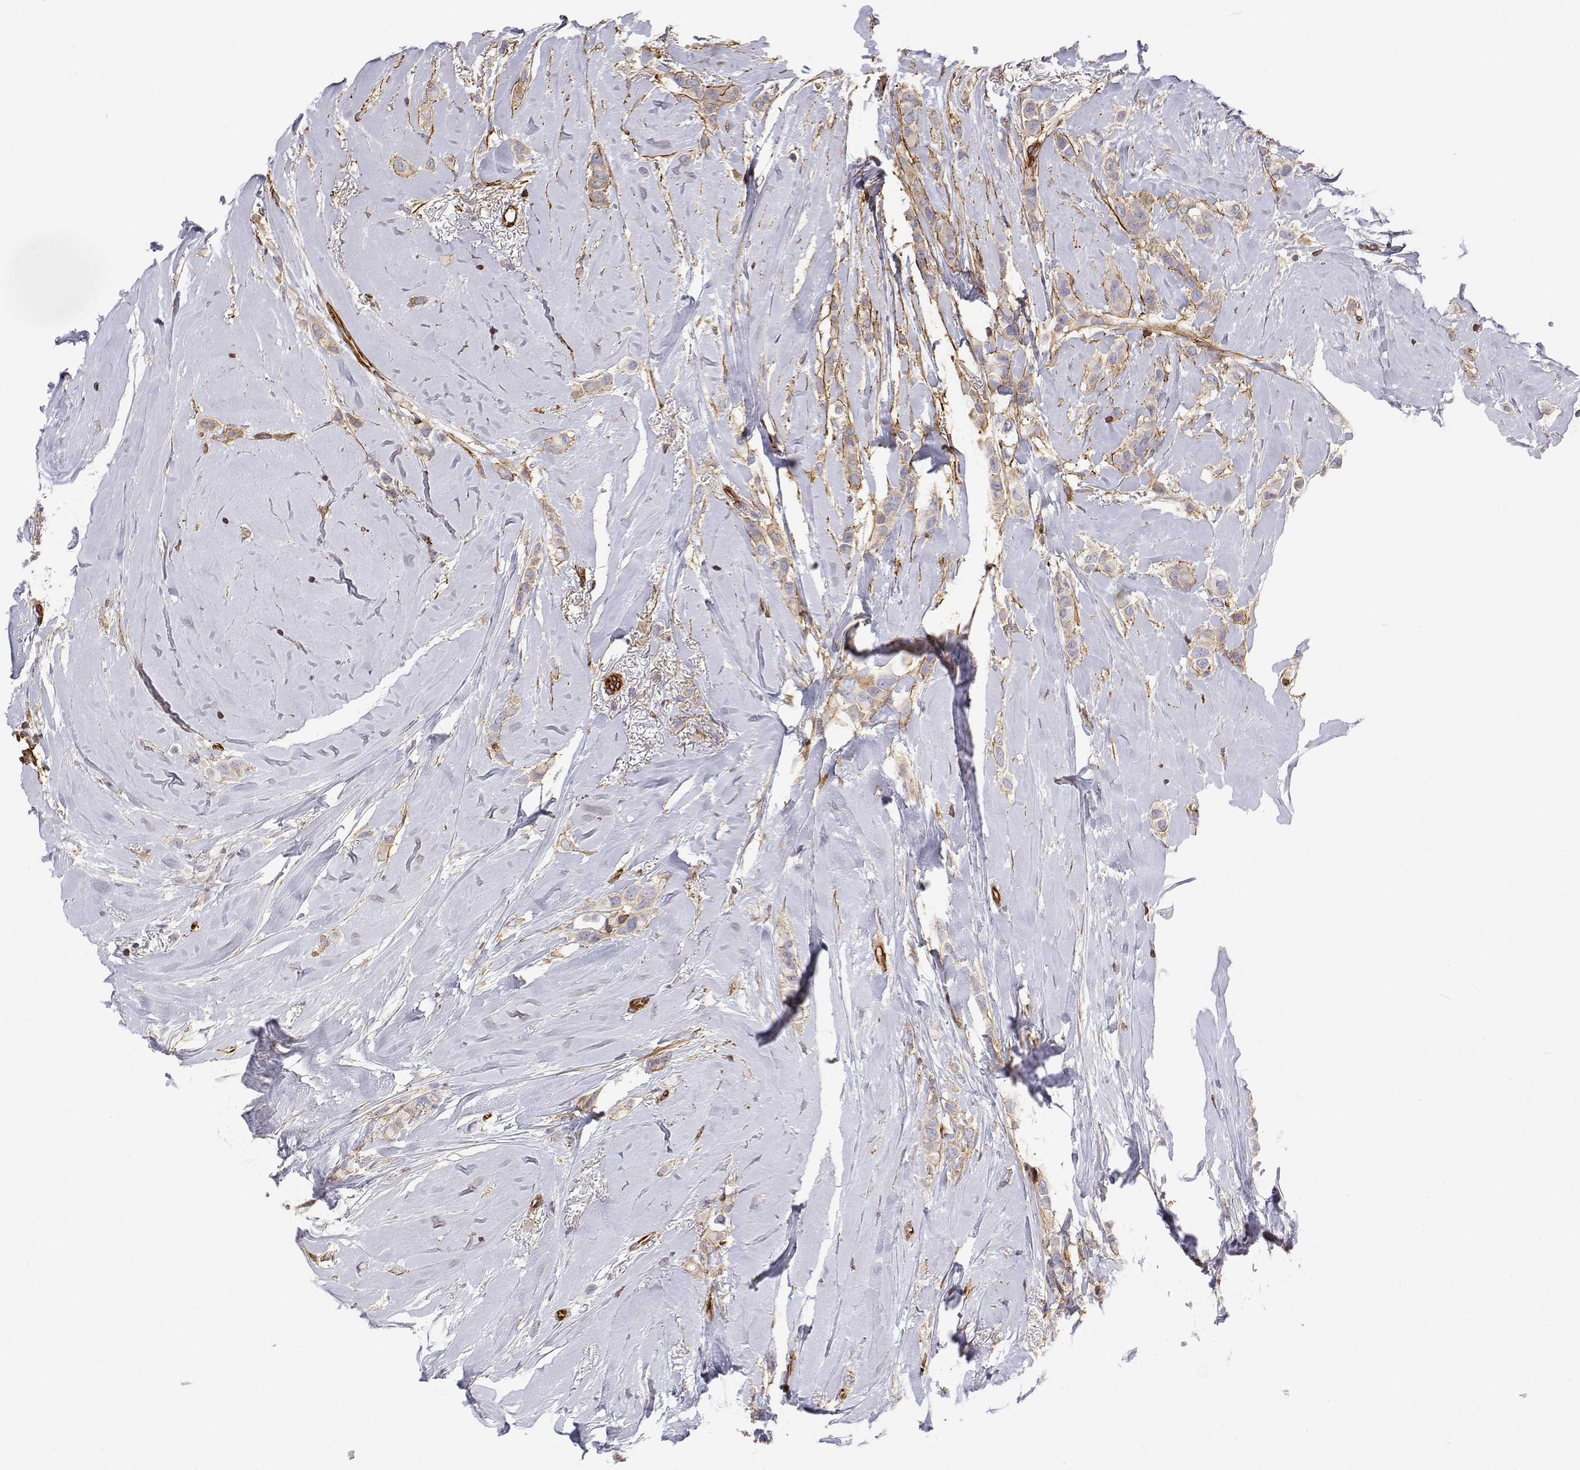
{"staining": {"intensity": "negative", "quantity": "none", "location": "none"}, "tissue": "breast cancer", "cell_type": "Tumor cells", "image_type": "cancer", "snomed": [{"axis": "morphology", "description": "Lobular carcinoma"}, {"axis": "topography", "description": "Breast"}], "caption": "Human breast lobular carcinoma stained for a protein using immunohistochemistry (IHC) shows no staining in tumor cells.", "gene": "MYH9", "patient": {"sex": "female", "age": 66}}